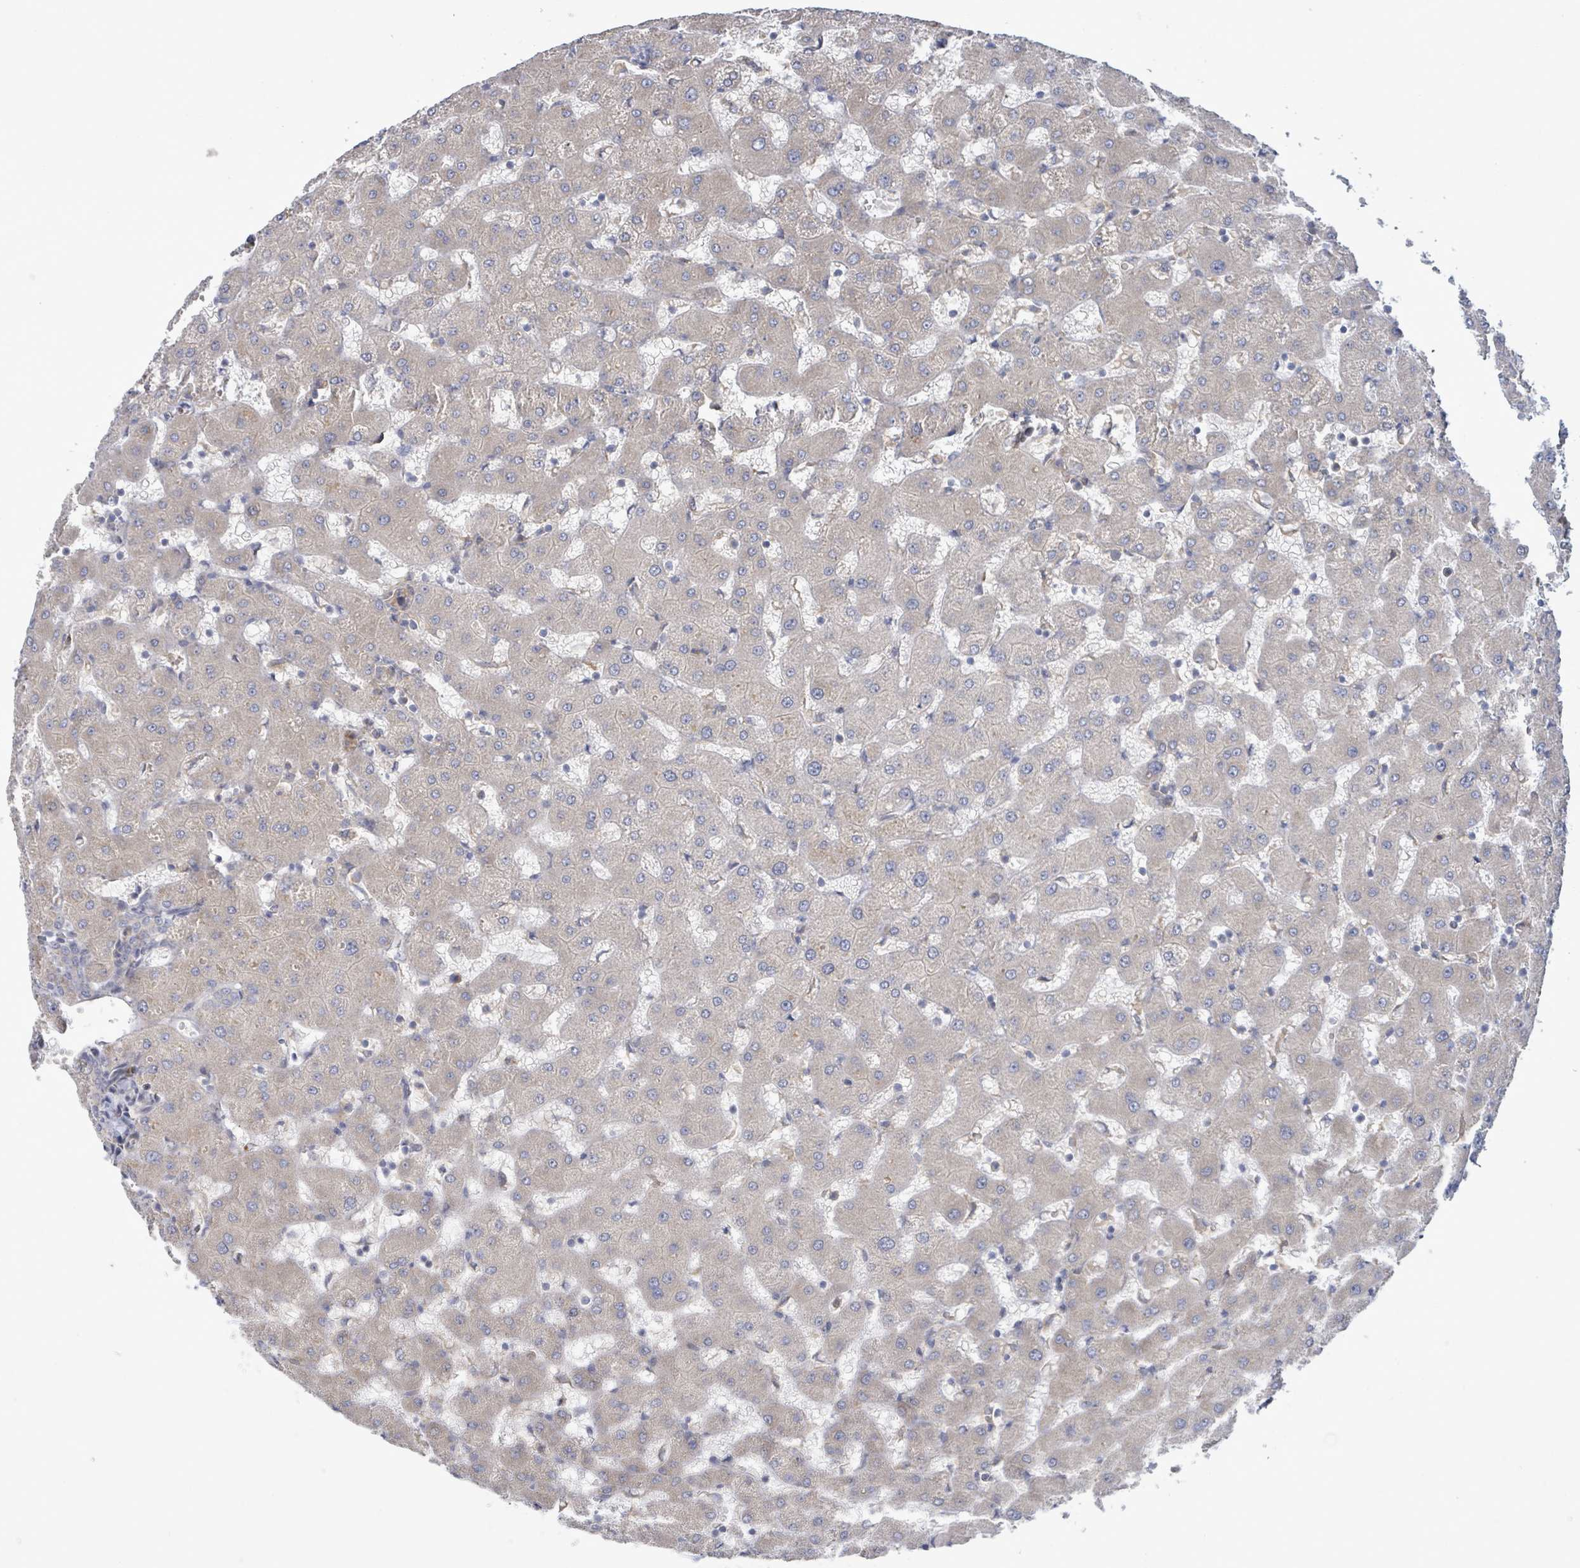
{"staining": {"intensity": "negative", "quantity": "none", "location": "none"}, "tissue": "liver", "cell_type": "Cholangiocytes", "image_type": "normal", "snomed": [{"axis": "morphology", "description": "Normal tissue, NOS"}, {"axis": "topography", "description": "Liver"}], "caption": "Cholangiocytes are negative for protein expression in benign human liver.", "gene": "SLIT3", "patient": {"sex": "female", "age": 63}}